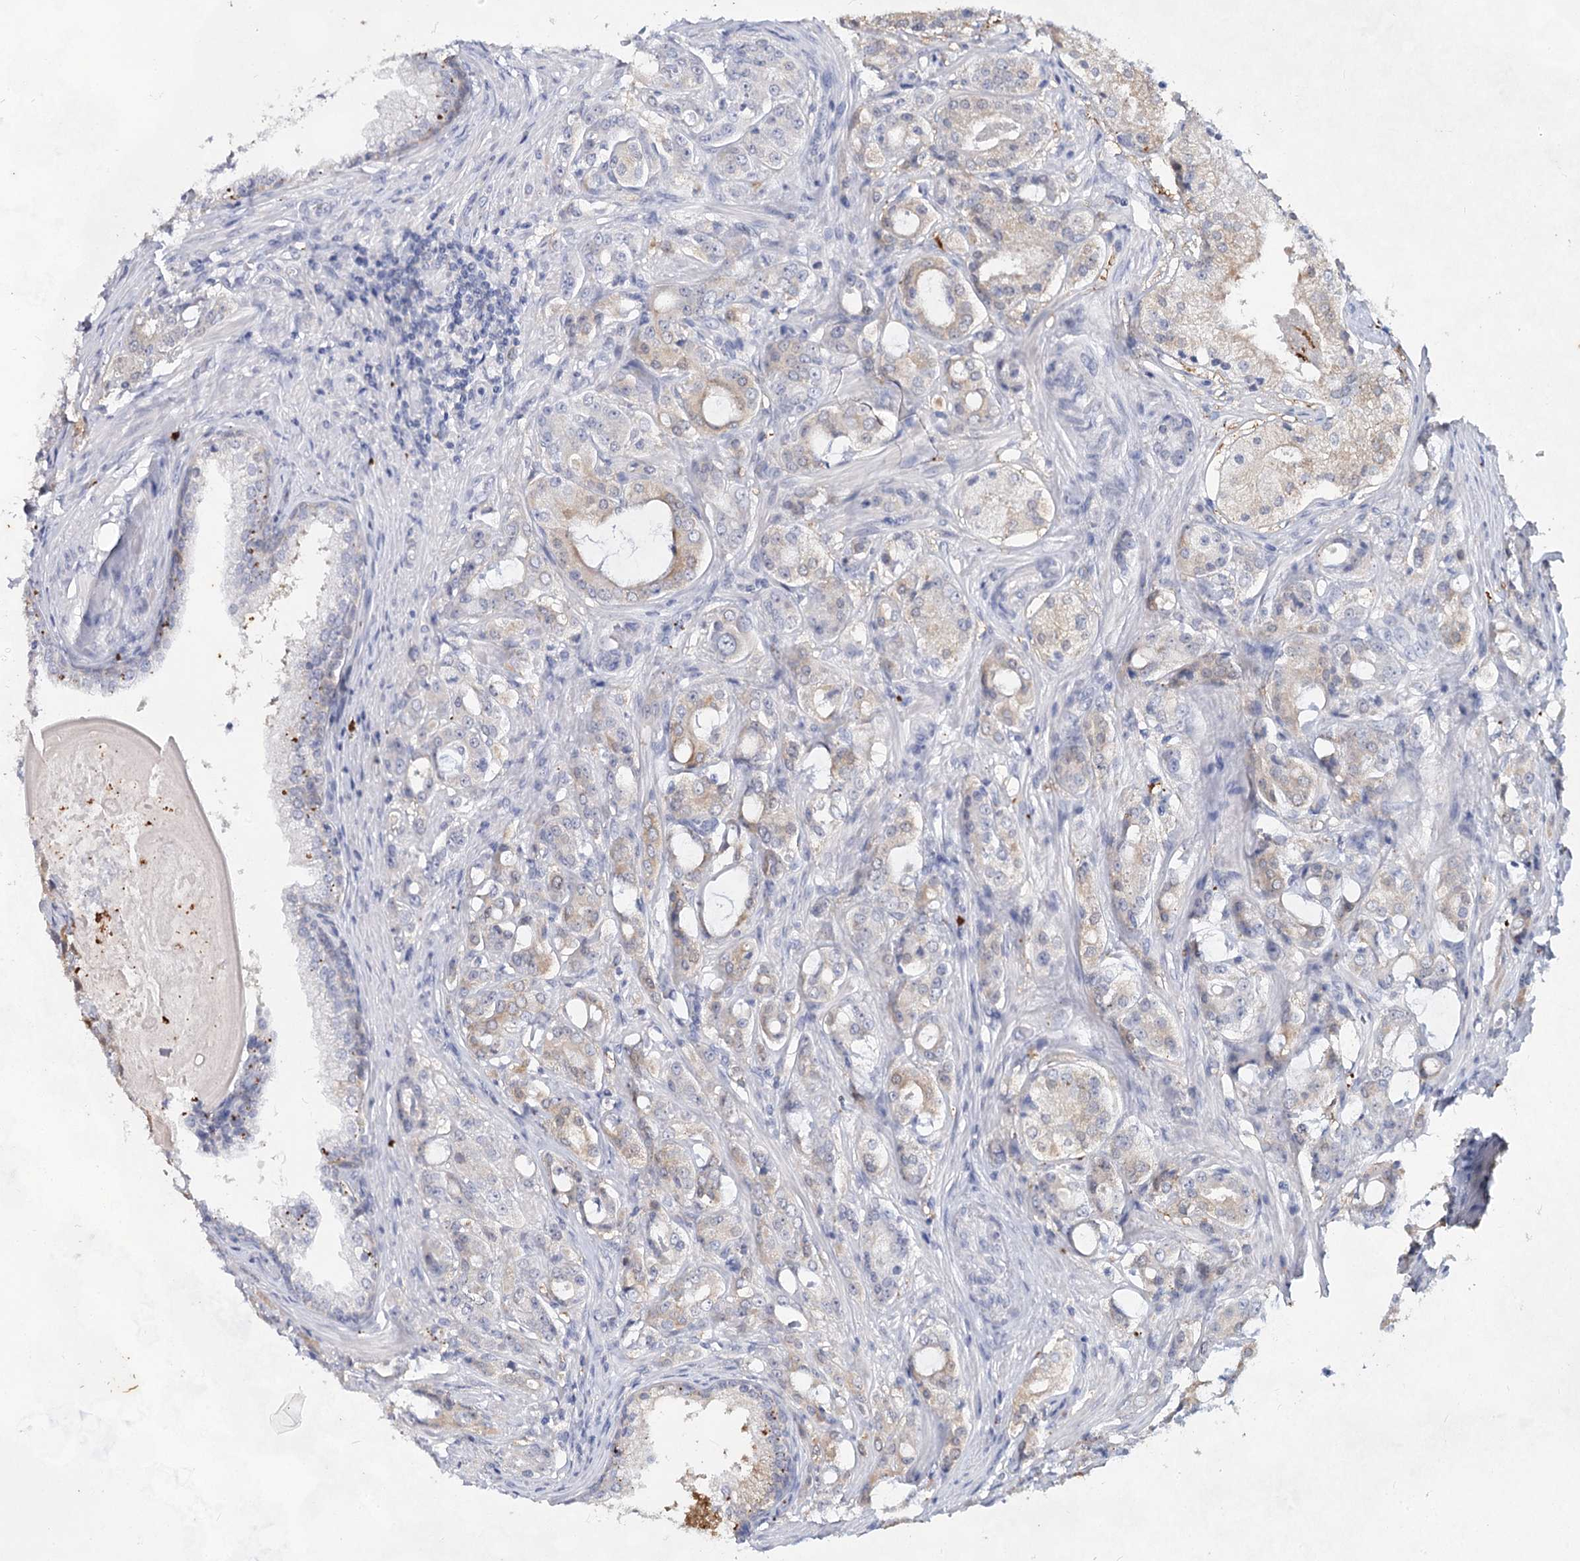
{"staining": {"intensity": "weak", "quantity": "<25%", "location": "cytoplasmic/membranous"}, "tissue": "prostate cancer", "cell_type": "Tumor cells", "image_type": "cancer", "snomed": [{"axis": "morphology", "description": "Adenocarcinoma, High grade"}, {"axis": "topography", "description": "Prostate"}], "caption": "High-grade adenocarcinoma (prostate) was stained to show a protein in brown. There is no significant staining in tumor cells.", "gene": "CCDC73", "patient": {"sex": "male", "age": 63}}